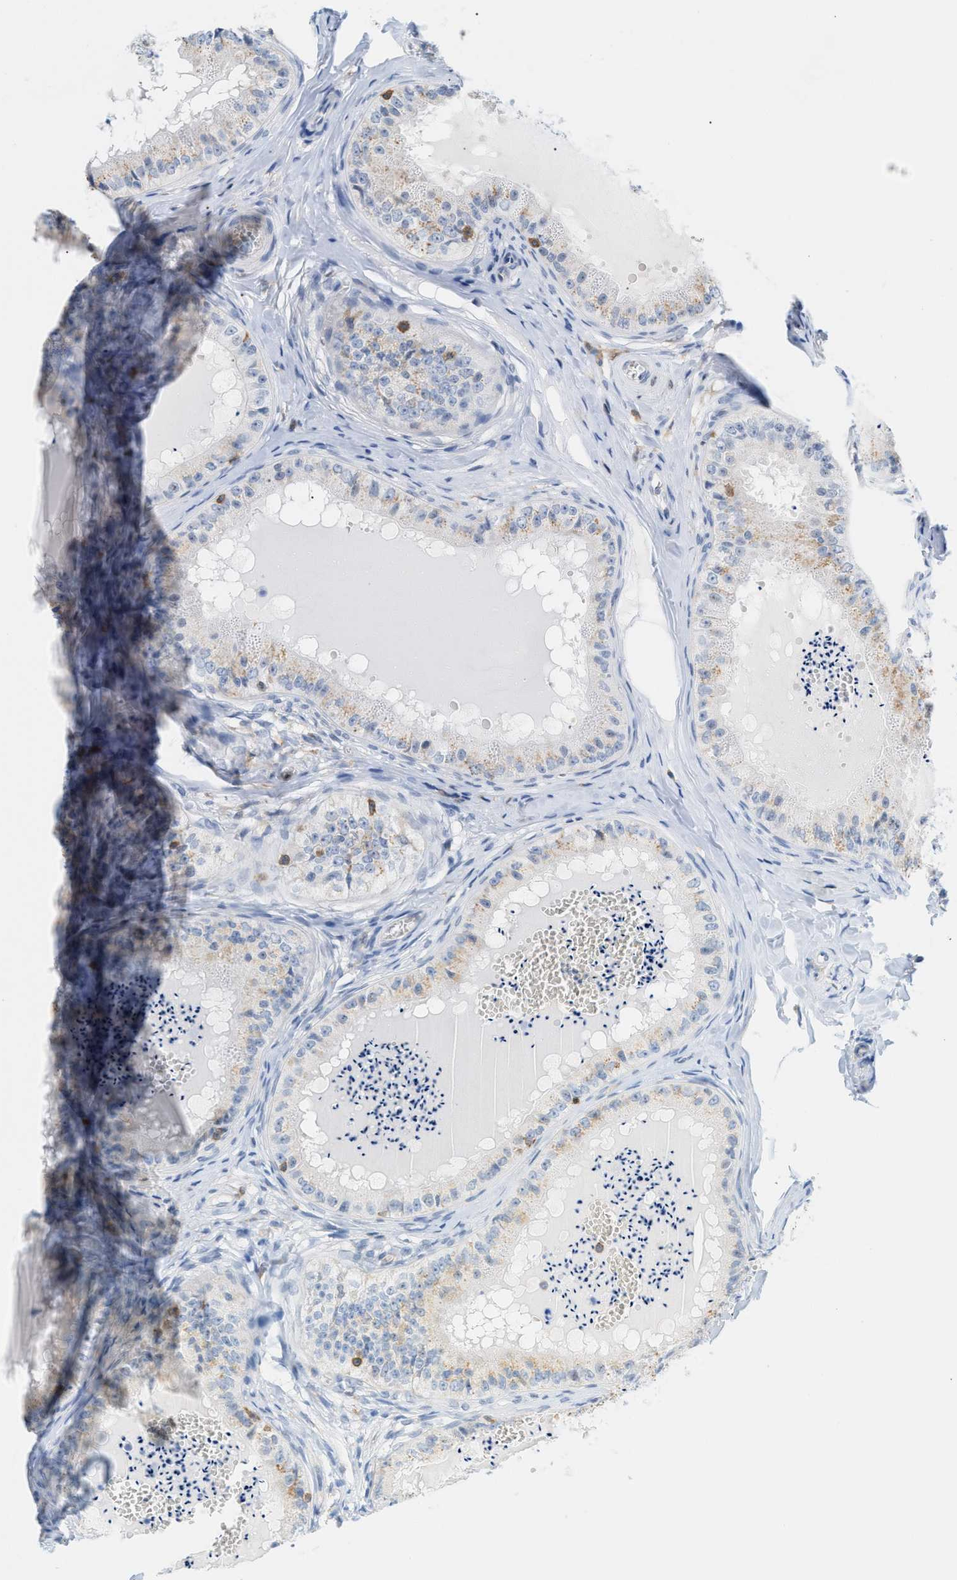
{"staining": {"intensity": "weak", "quantity": "<25%", "location": "cytoplasmic/membranous"}, "tissue": "epididymis", "cell_type": "Glandular cells", "image_type": "normal", "snomed": [{"axis": "morphology", "description": "Normal tissue, NOS"}, {"axis": "topography", "description": "Epididymis"}], "caption": "IHC micrograph of normal epididymis stained for a protein (brown), which exhibits no expression in glandular cells. (IHC, brightfield microscopy, high magnification).", "gene": "IL16", "patient": {"sex": "male", "age": 31}}